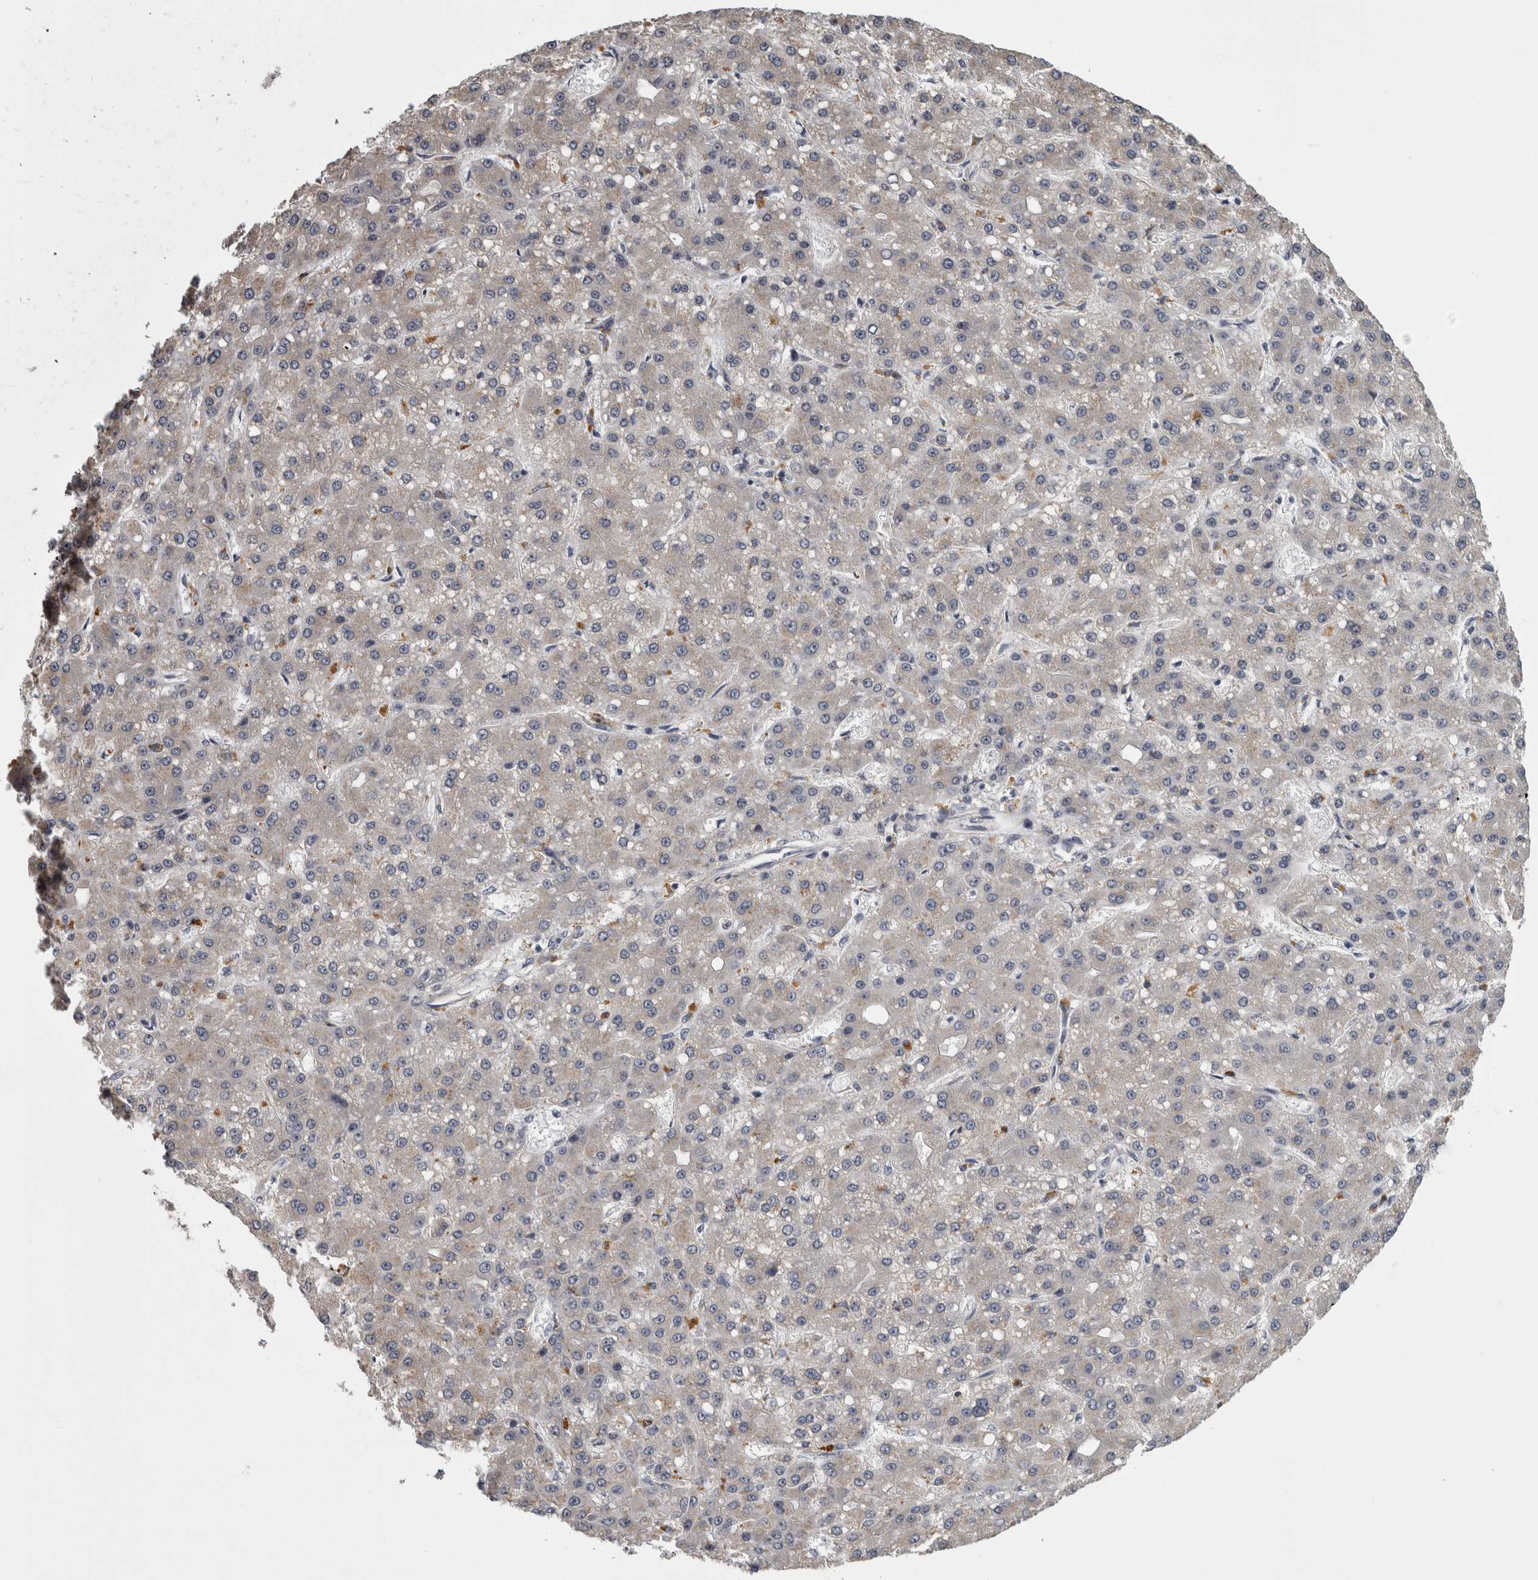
{"staining": {"intensity": "negative", "quantity": "none", "location": "none"}, "tissue": "liver cancer", "cell_type": "Tumor cells", "image_type": "cancer", "snomed": [{"axis": "morphology", "description": "Carcinoma, Hepatocellular, NOS"}, {"axis": "topography", "description": "Liver"}], "caption": "The image demonstrates no significant expression in tumor cells of hepatocellular carcinoma (liver).", "gene": "PRKCI", "patient": {"sex": "male", "age": 67}}